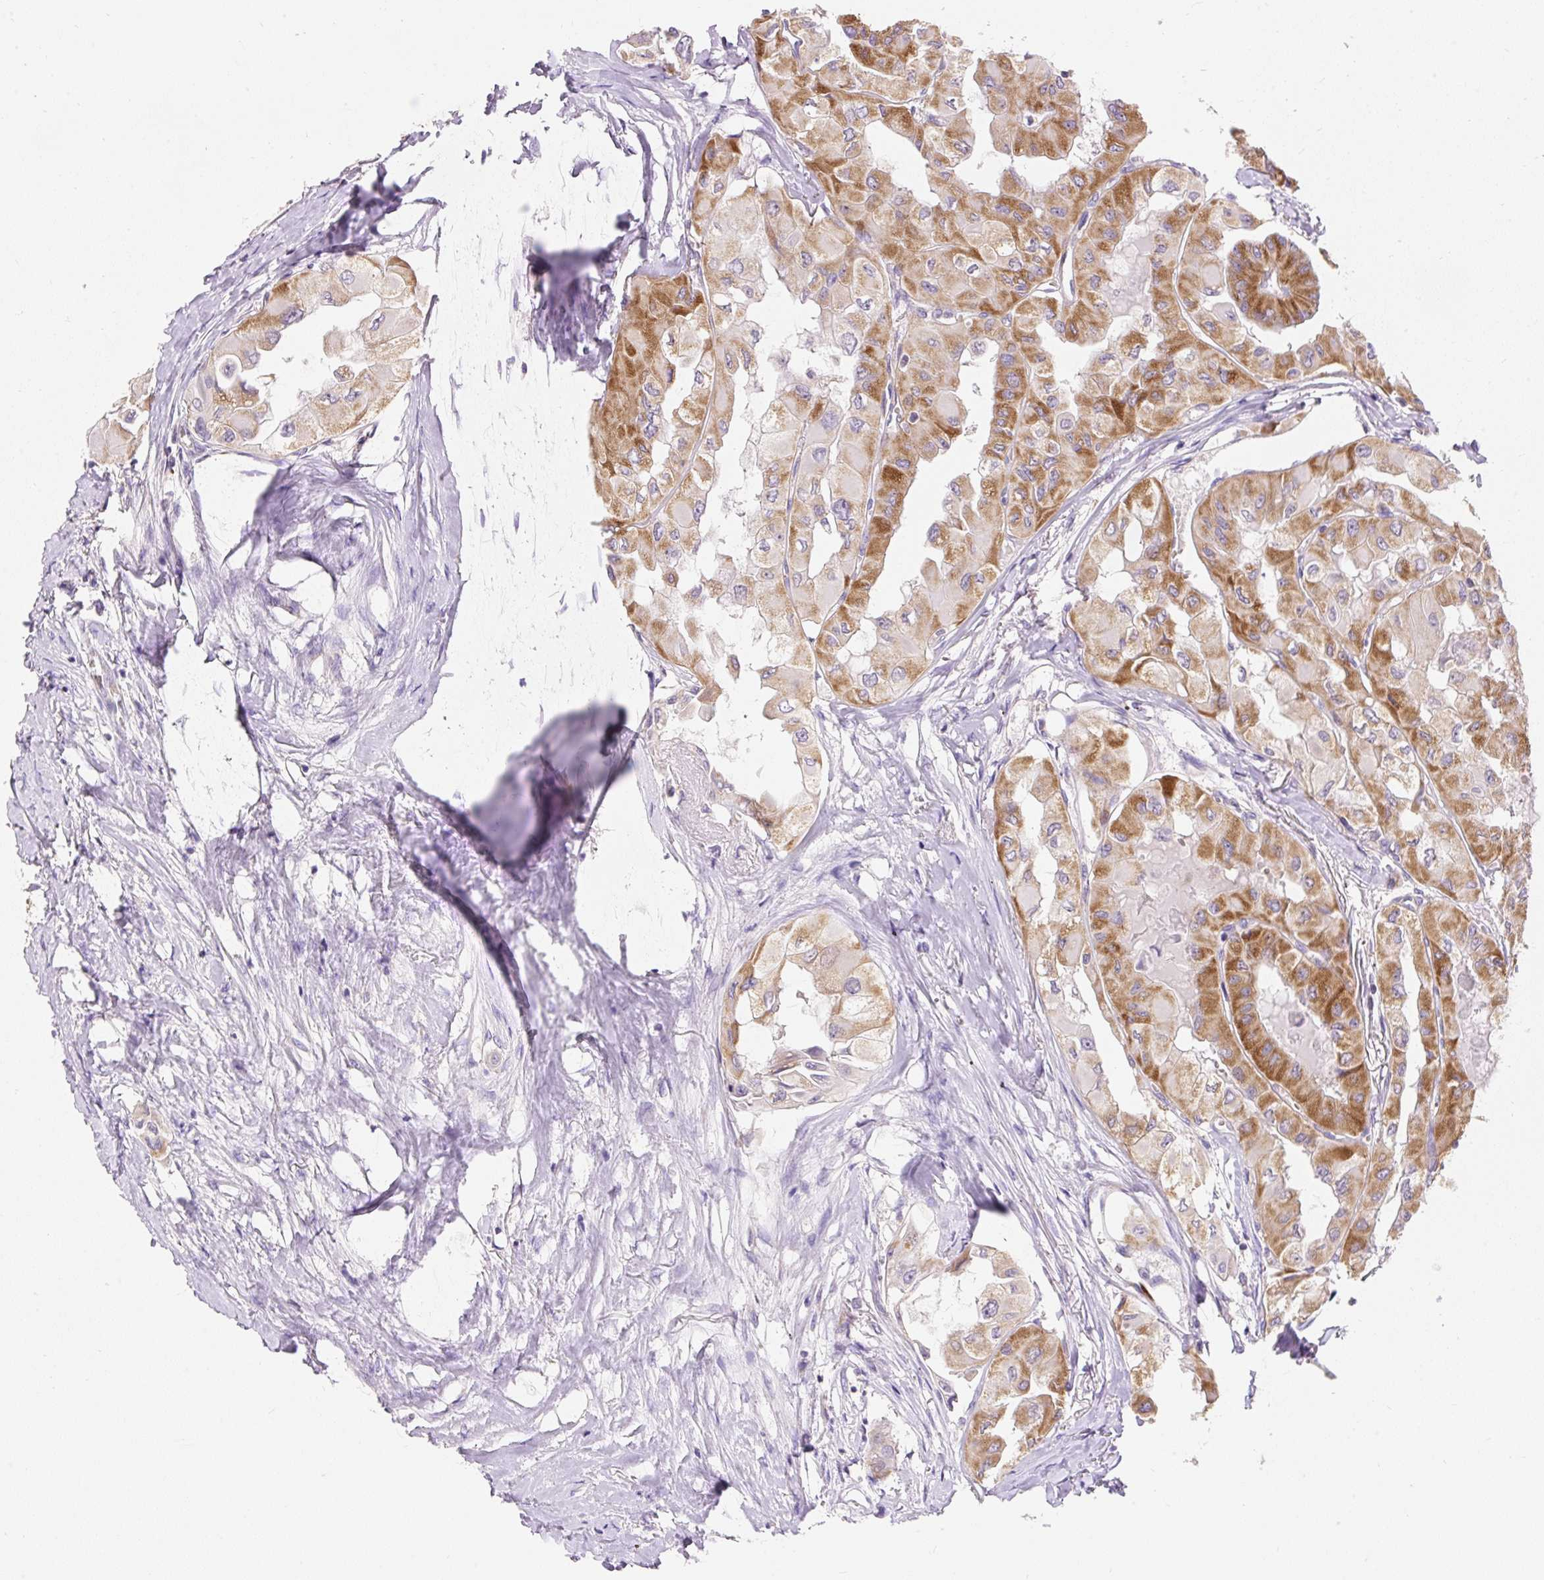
{"staining": {"intensity": "strong", "quantity": ">75%", "location": "cytoplasmic/membranous"}, "tissue": "thyroid cancer", "cell_type": "Tumor cells", "image_type": "cancer", "snomed": [{"axis": "morphology", "description": "Normal tissue, NOS"}, {"axis": "morphology", "description": "Papillary adenocarcinoma, NOS"}, {"axis": "topography", "description": "Thyroid gland"}], "caption": "Immunohistochemical staining of human thyroid cancer (papillary adenocarcinoma) exhibits strong cytoplasmic/membranous protein positivity in approximately >75% of tumor cells. The staining is performed using DAB (3,3'-diaminobenzidine) brown chromogen to label protein expression. The nuclei are counter-stained blue using hematoxylin.", "gene": "PMAIP1", "patient": {"sex": "female", "age": 59}}